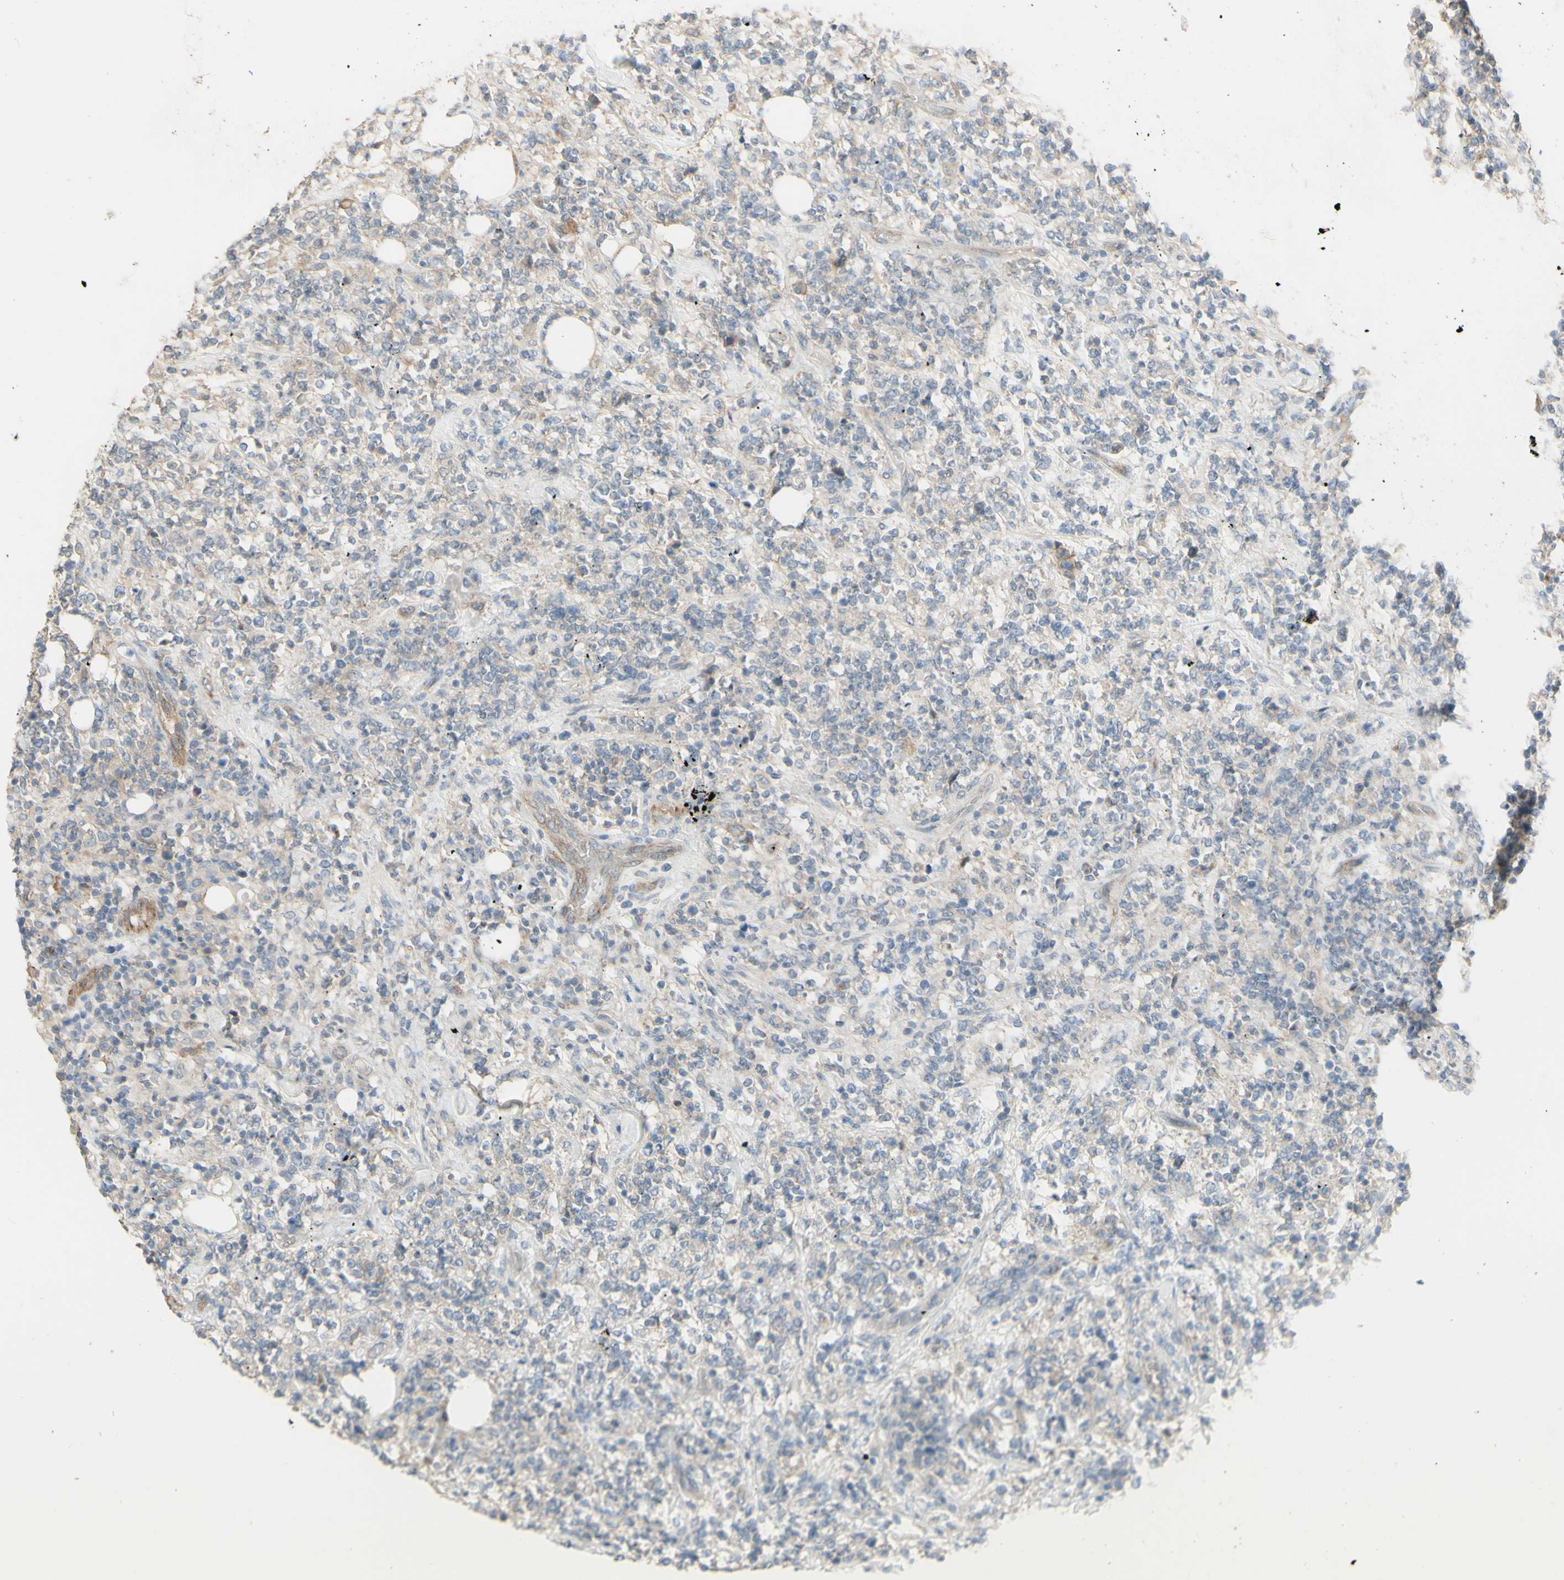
{"staining": {"intensity": "negative", "quantity": "none", "location": "none"}, "tissue": "lymphoma", "cell_type": "Tumor cells", "image_type": "cancer", "snomed": [{"axis": "morphology", "description": "Malignant lymphoma, non-Hodgkin's type, High grade"}, {"axis": "topography", "description": "Soft tissue"}], "caption": "Immunohistochemical staining of human lymphoma displays no significant positivity in tumor cells.", "gene": "RNF149", "patient": {"sex": "male", "age": 18}}